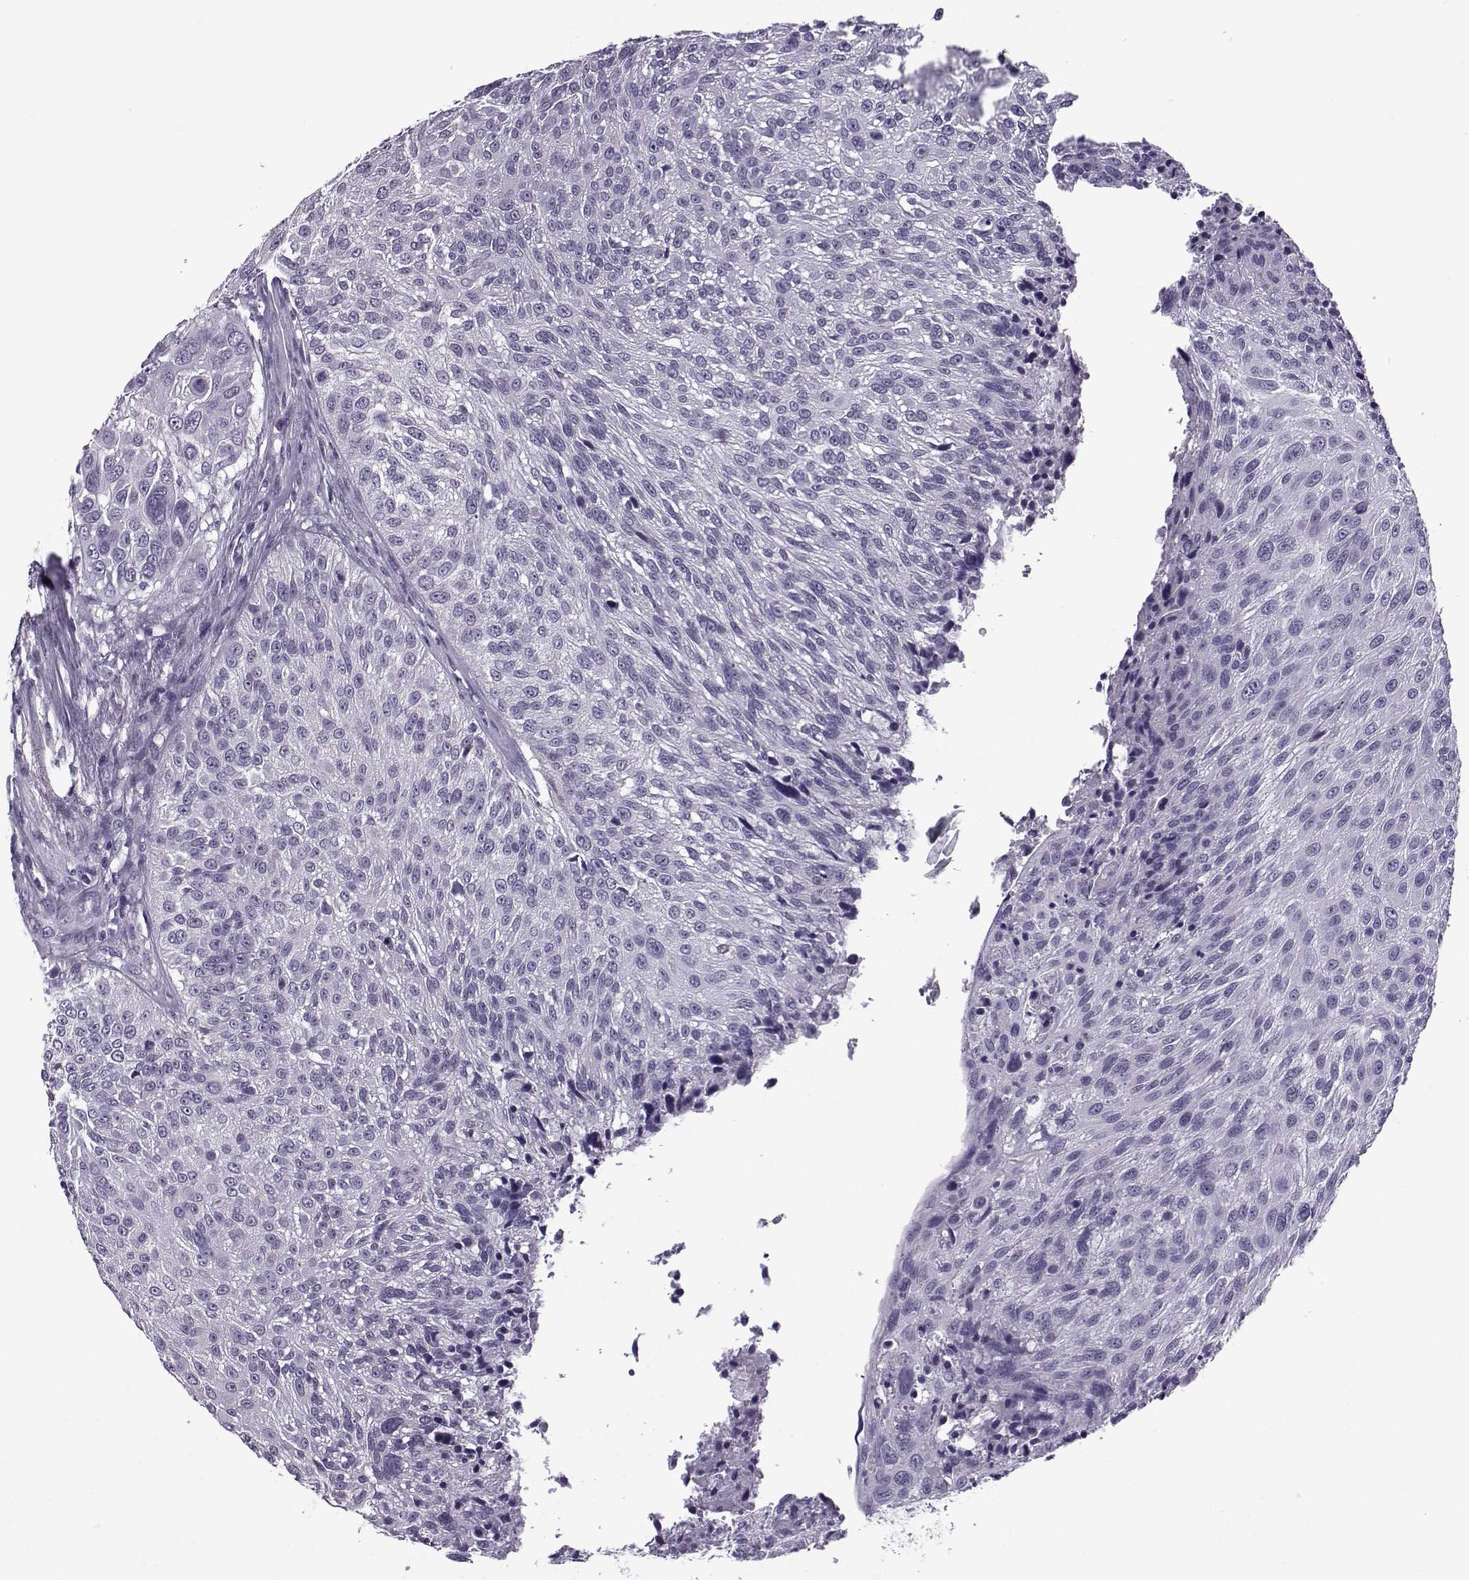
{"staining": {"intensity": "negative", "quantity": "none", "location": "none"}, "tissue": "urothelial cancer", "cell_type": "Tumor cells", "image_type": "cancer", "snomed": [{"axis": "morphology", "description": "Urothelial carcinoma, NOS"}, {"axis": "topography", "description": "Urinary bladder"}], "caption": "Tumor cells are negative for protein expression in human transitional cell carcinoma.", "gene": "OIP5", "patient": {"sex": "male", "age": 55}}